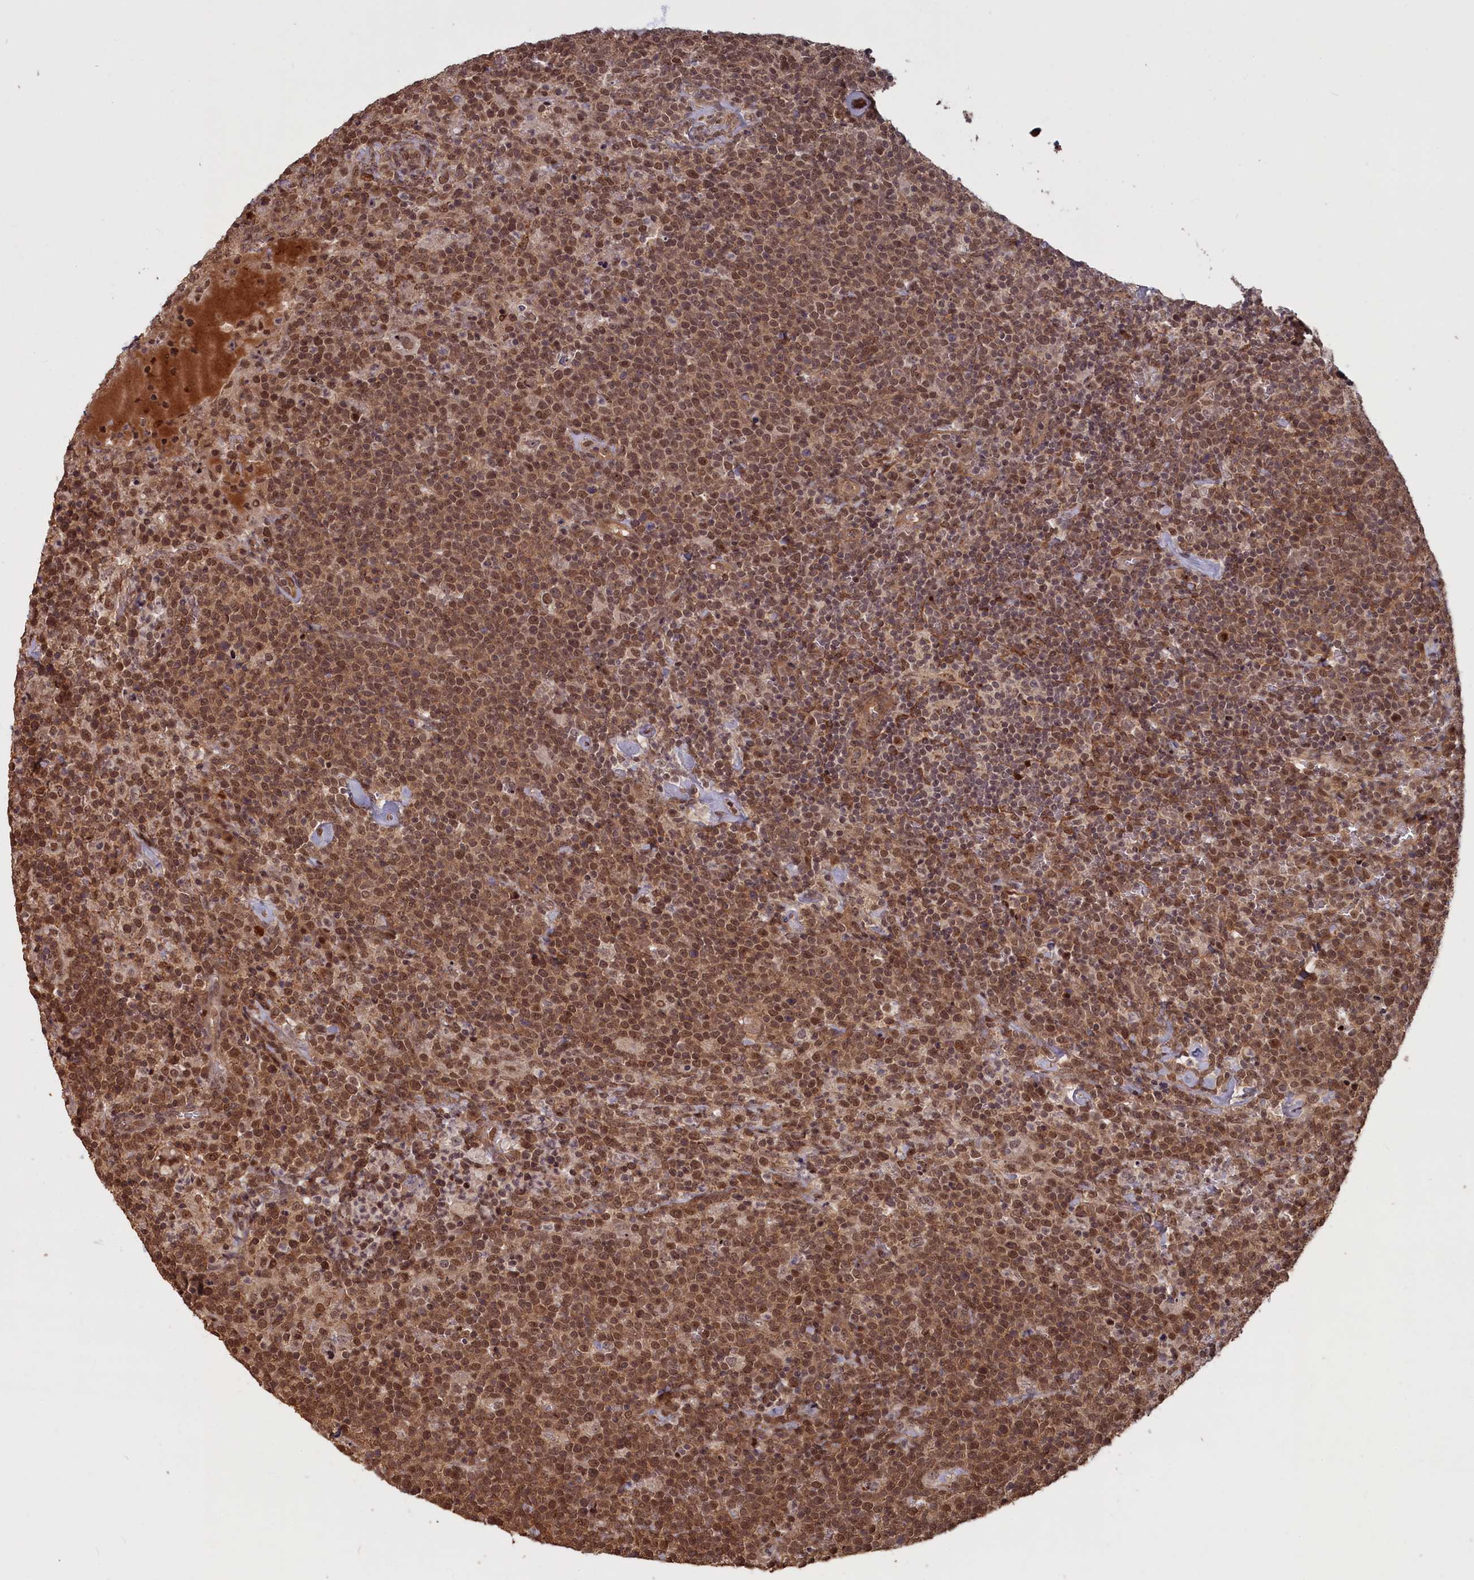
{"staining": {"intensity": "moderate", "quantity": ">75%", "location": "cytoplasmic/membranous,nuclear"}, "tissue": "lymphoma", "cell_type": "Tumor cells", "image_type": "cancer", "snomed": [{"axis": "morphology", "description": "Malignant lymphoma, non-Hodgkin's type, High grade"}, {"axis": "topography", "description": "Lymph node"}], "caption": "Human lymphoma stained for a protein (brown) displays moderate cytoplasmic/membranous and nuclear positive expression in about >75% of tumor cells.", "gene": "HIF3A", "patient": {"sex": "male", "age": 61}}